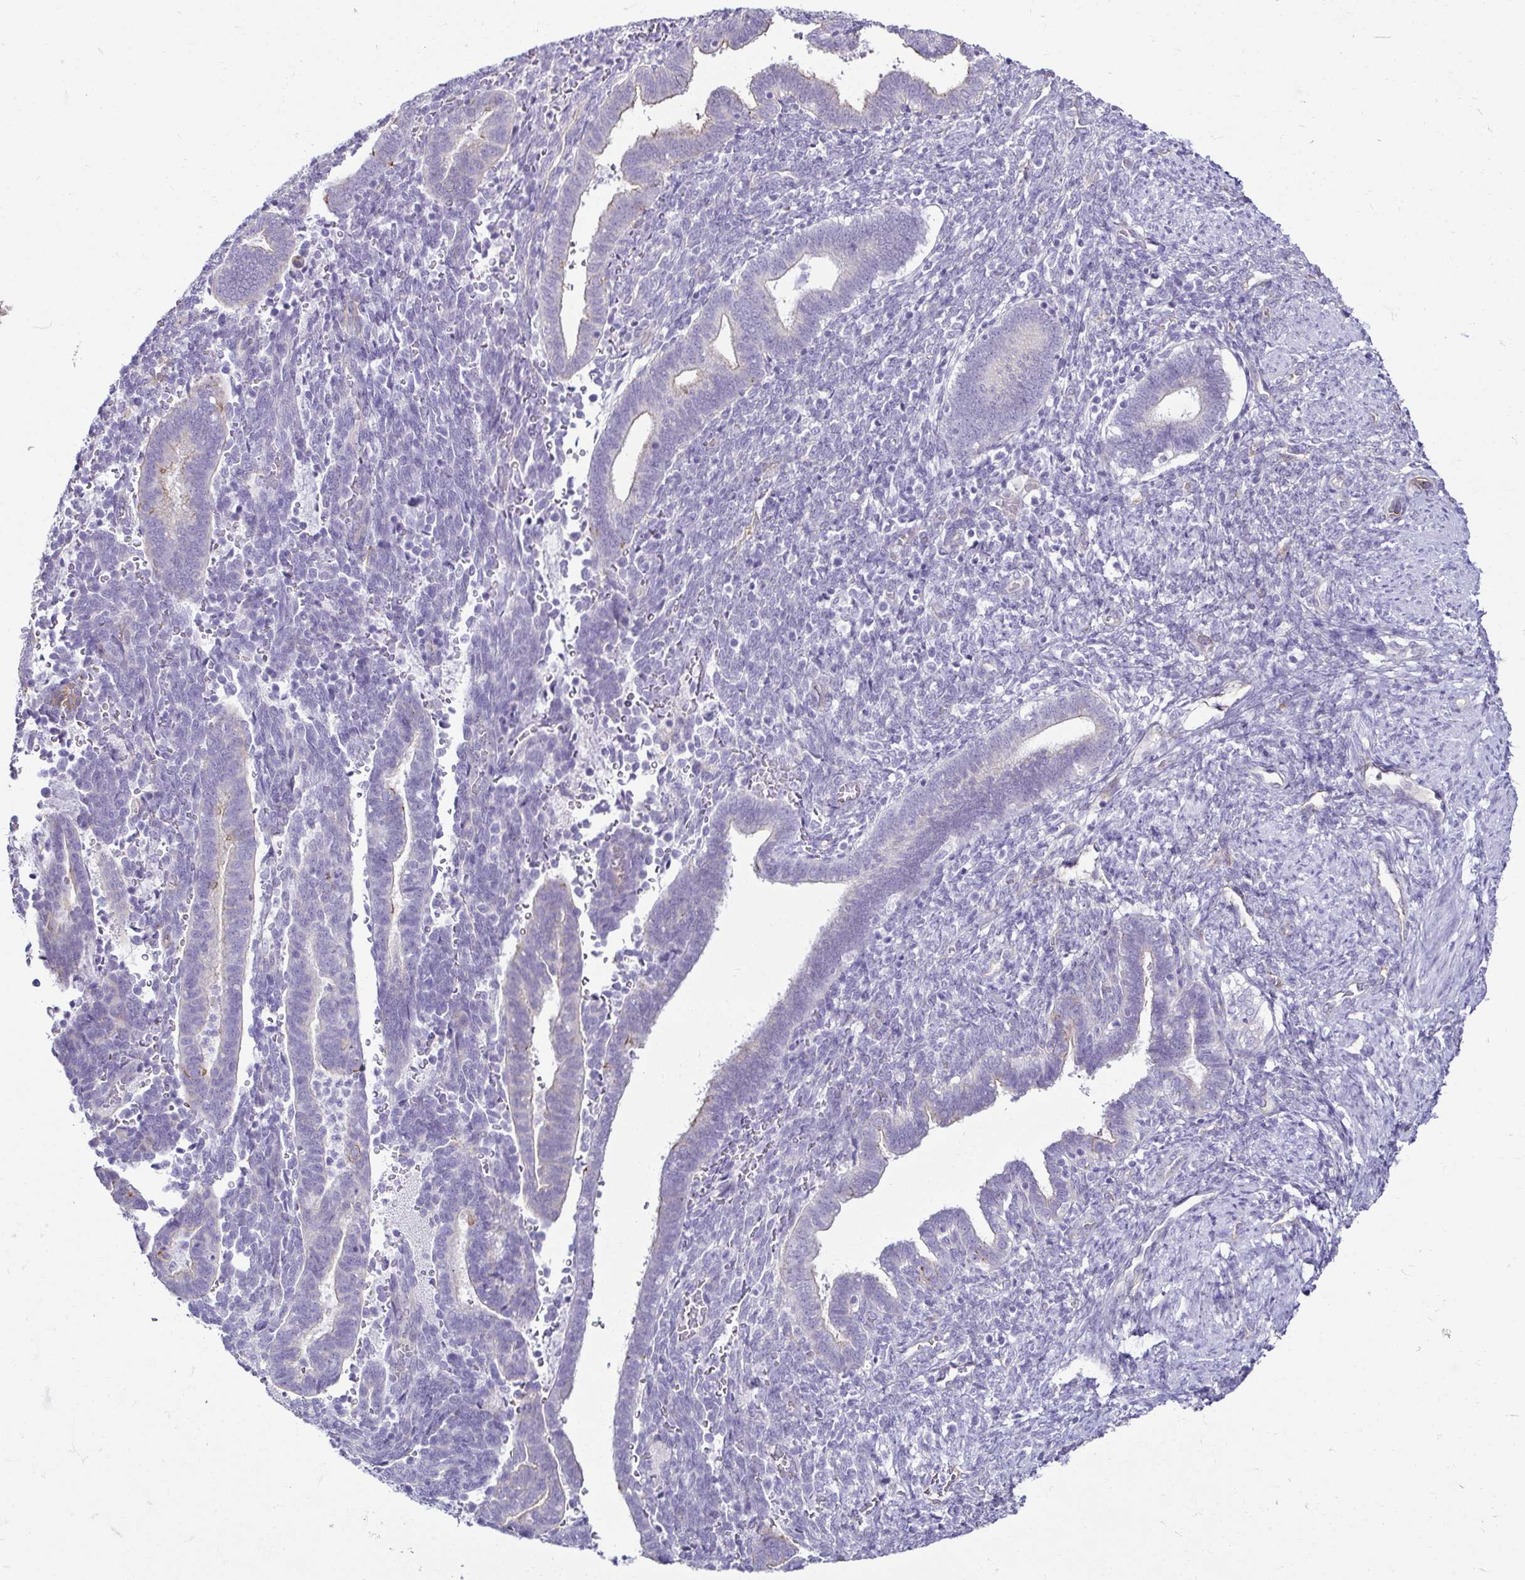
{"staining": {"intensity": "negative", "quantity": "none", "location": "none"}, "tissue": "endometrium", "cell_type": "Cells in endometrial stroma", "image_type": "normal", "snomed": [{"axis": "morphology", "description": "Normal tissue, NOS"}, {"axis": "topography", "description": "Endometrium"}], "caption": "The immunohistochemistry (IHC) image has no significant expression in cells in endometrial stroma of endometrium.", "gene": "CASP14", "patient": {"sex": "female", "age": 34}}